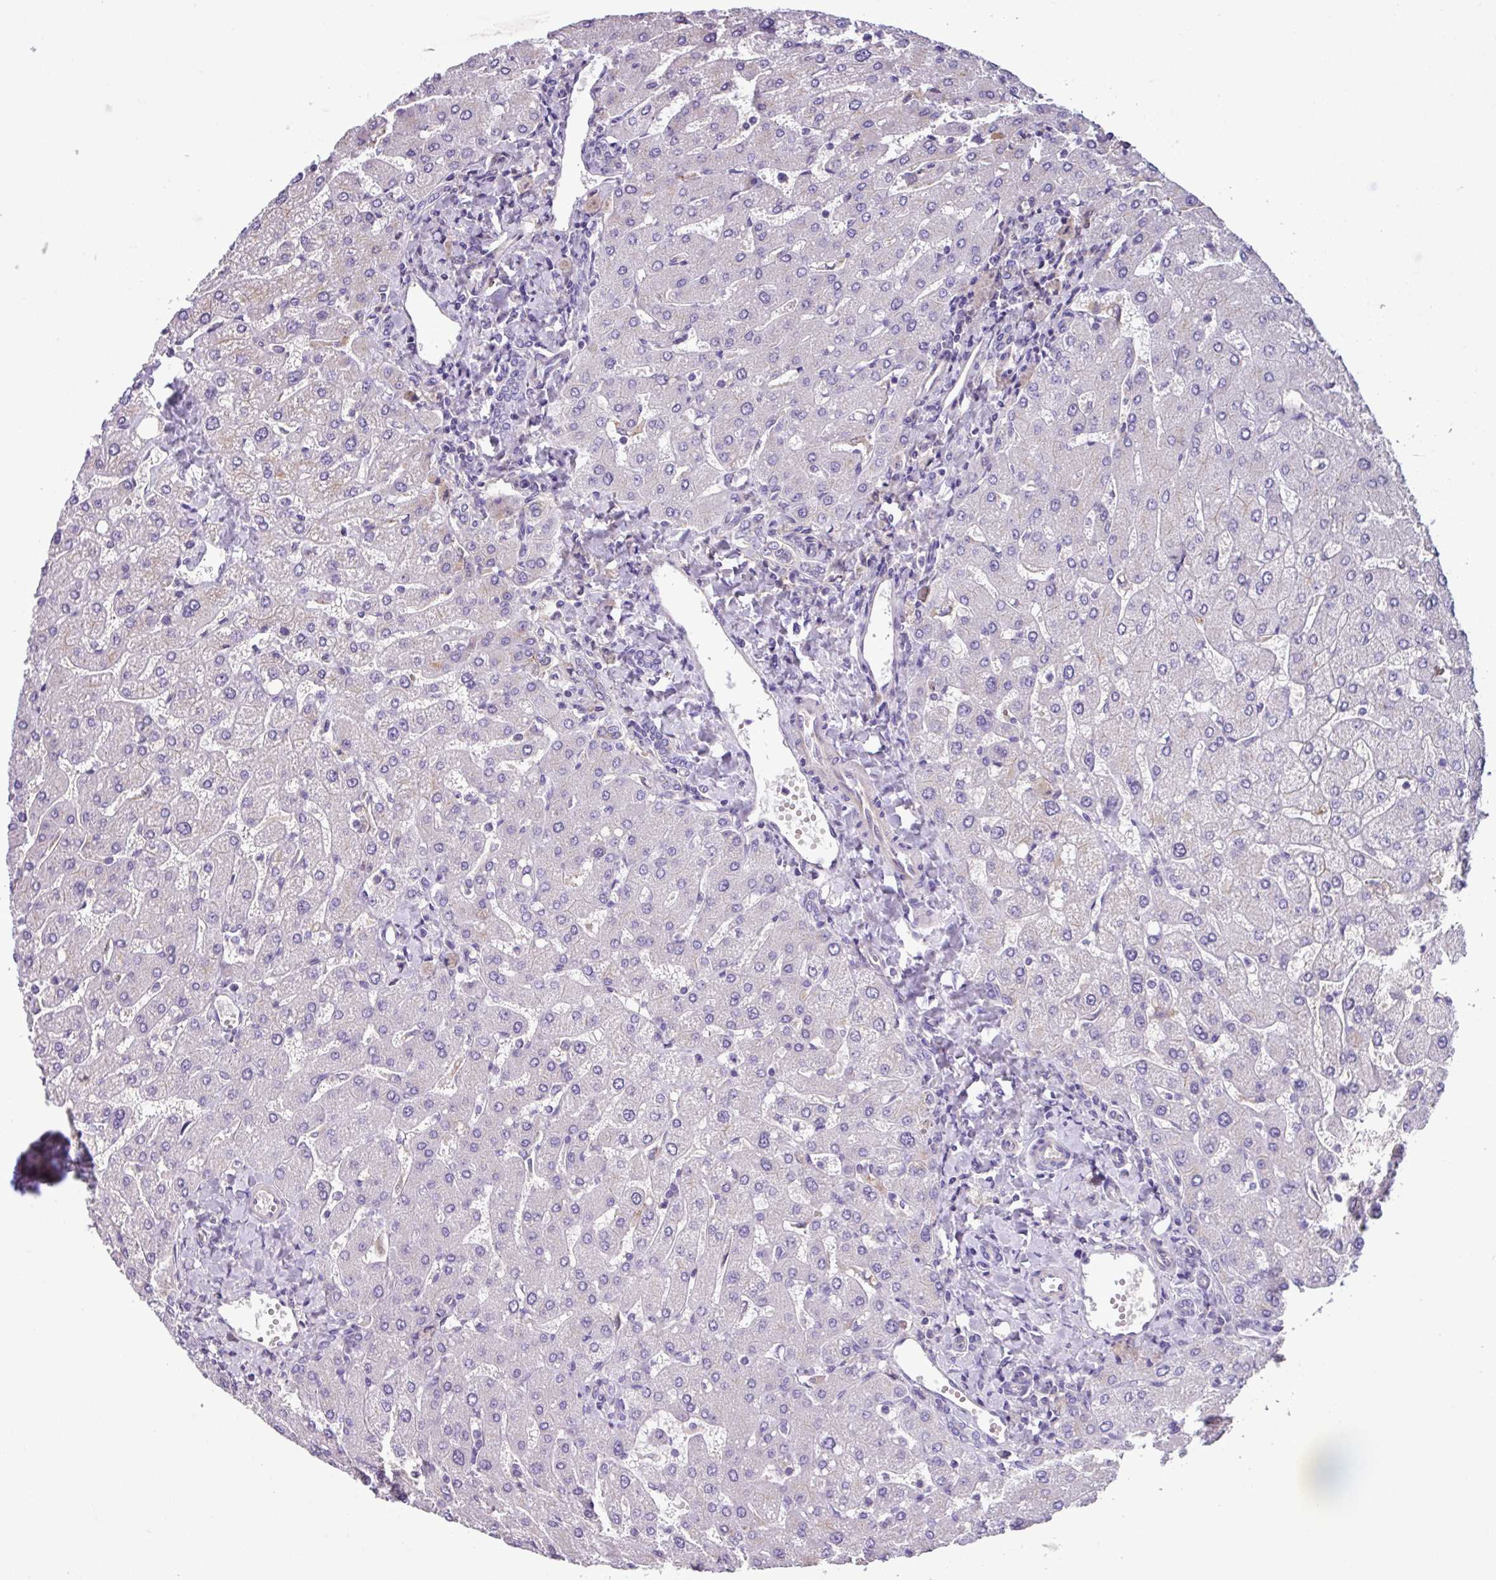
{"staining": {"intensity": "negative", "quantity": "none", "location": "none"}, "tissue": "liver", "cell_type": "Cholangiocytes", "image_type": "normal", "snomed": [{"axis": "morphology", "description": "Normal tissue, NOS"}, {"axis": "topography", "description": "Liver"}], "caption": "DAB (3,3'-diaminobenzidine) immunohistochemical staining of benign liver displays no significant positivity in cholangiocytes.", "gene": "SLC23A2", "patient": {"sex": "male", "age": 55}}